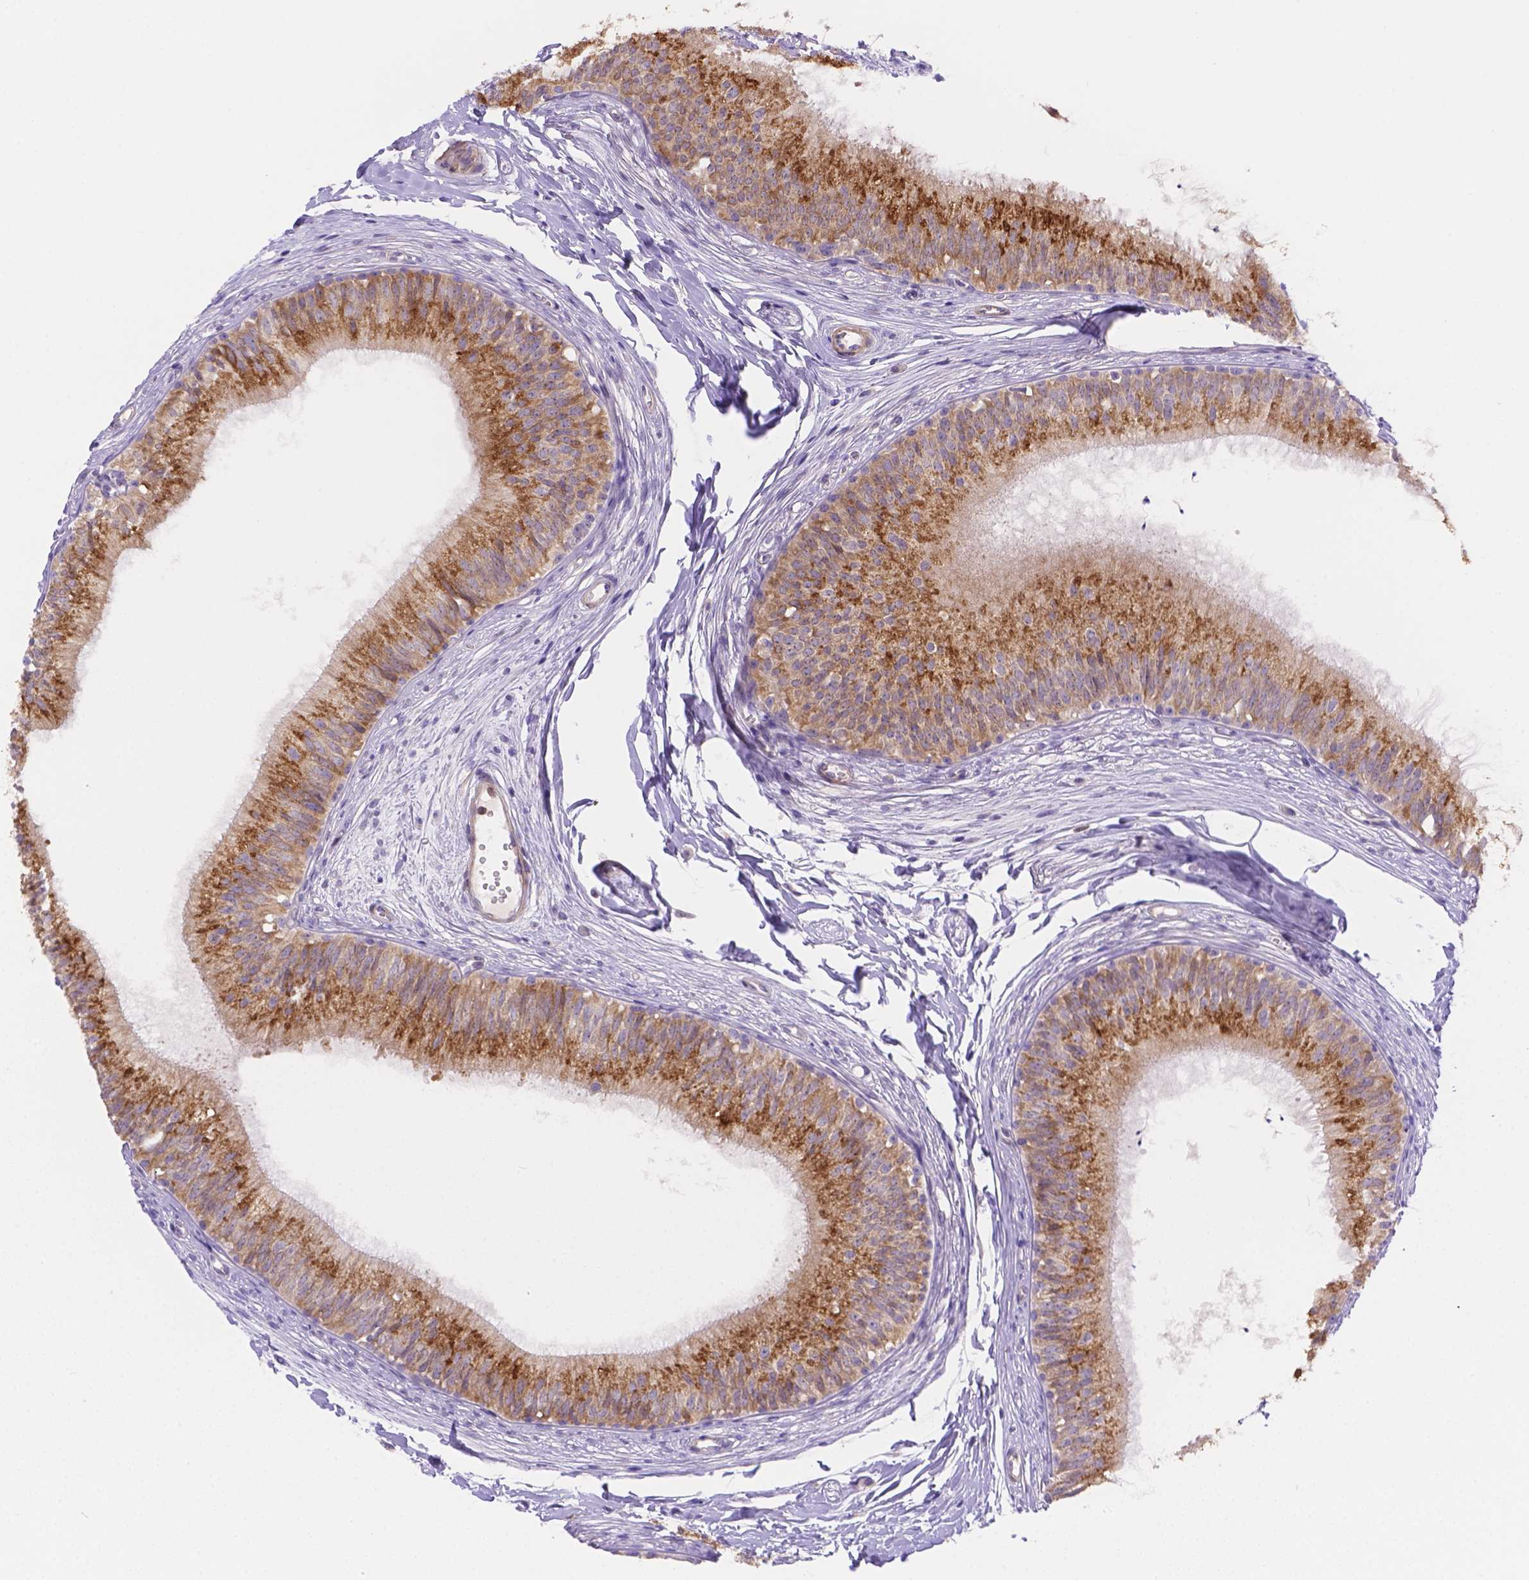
{"staining": {"intensity": "moderate", "quantity": ">75%", "location": "cytoplasmic/membranous"}, "tissue": "epididymis", "cell_type": "Glandular cells", "image_type": "normal", "snomed": [{"axis": "morphology", "description": "Normal tissue, NOS"}, {"axis": "topography", "description": "Epididymis"}], "caption": "Moderate cytoplasmic/membranous protein positivity is seen in about >75% of glandular cells in epididymis. The staining is performed using DAB brown chromogen to label protein expression. The nuclei are counter-stained blue using hematoxylin.", "gene": "NXPE2", "patient": {"sex": "male", "age": 29}}